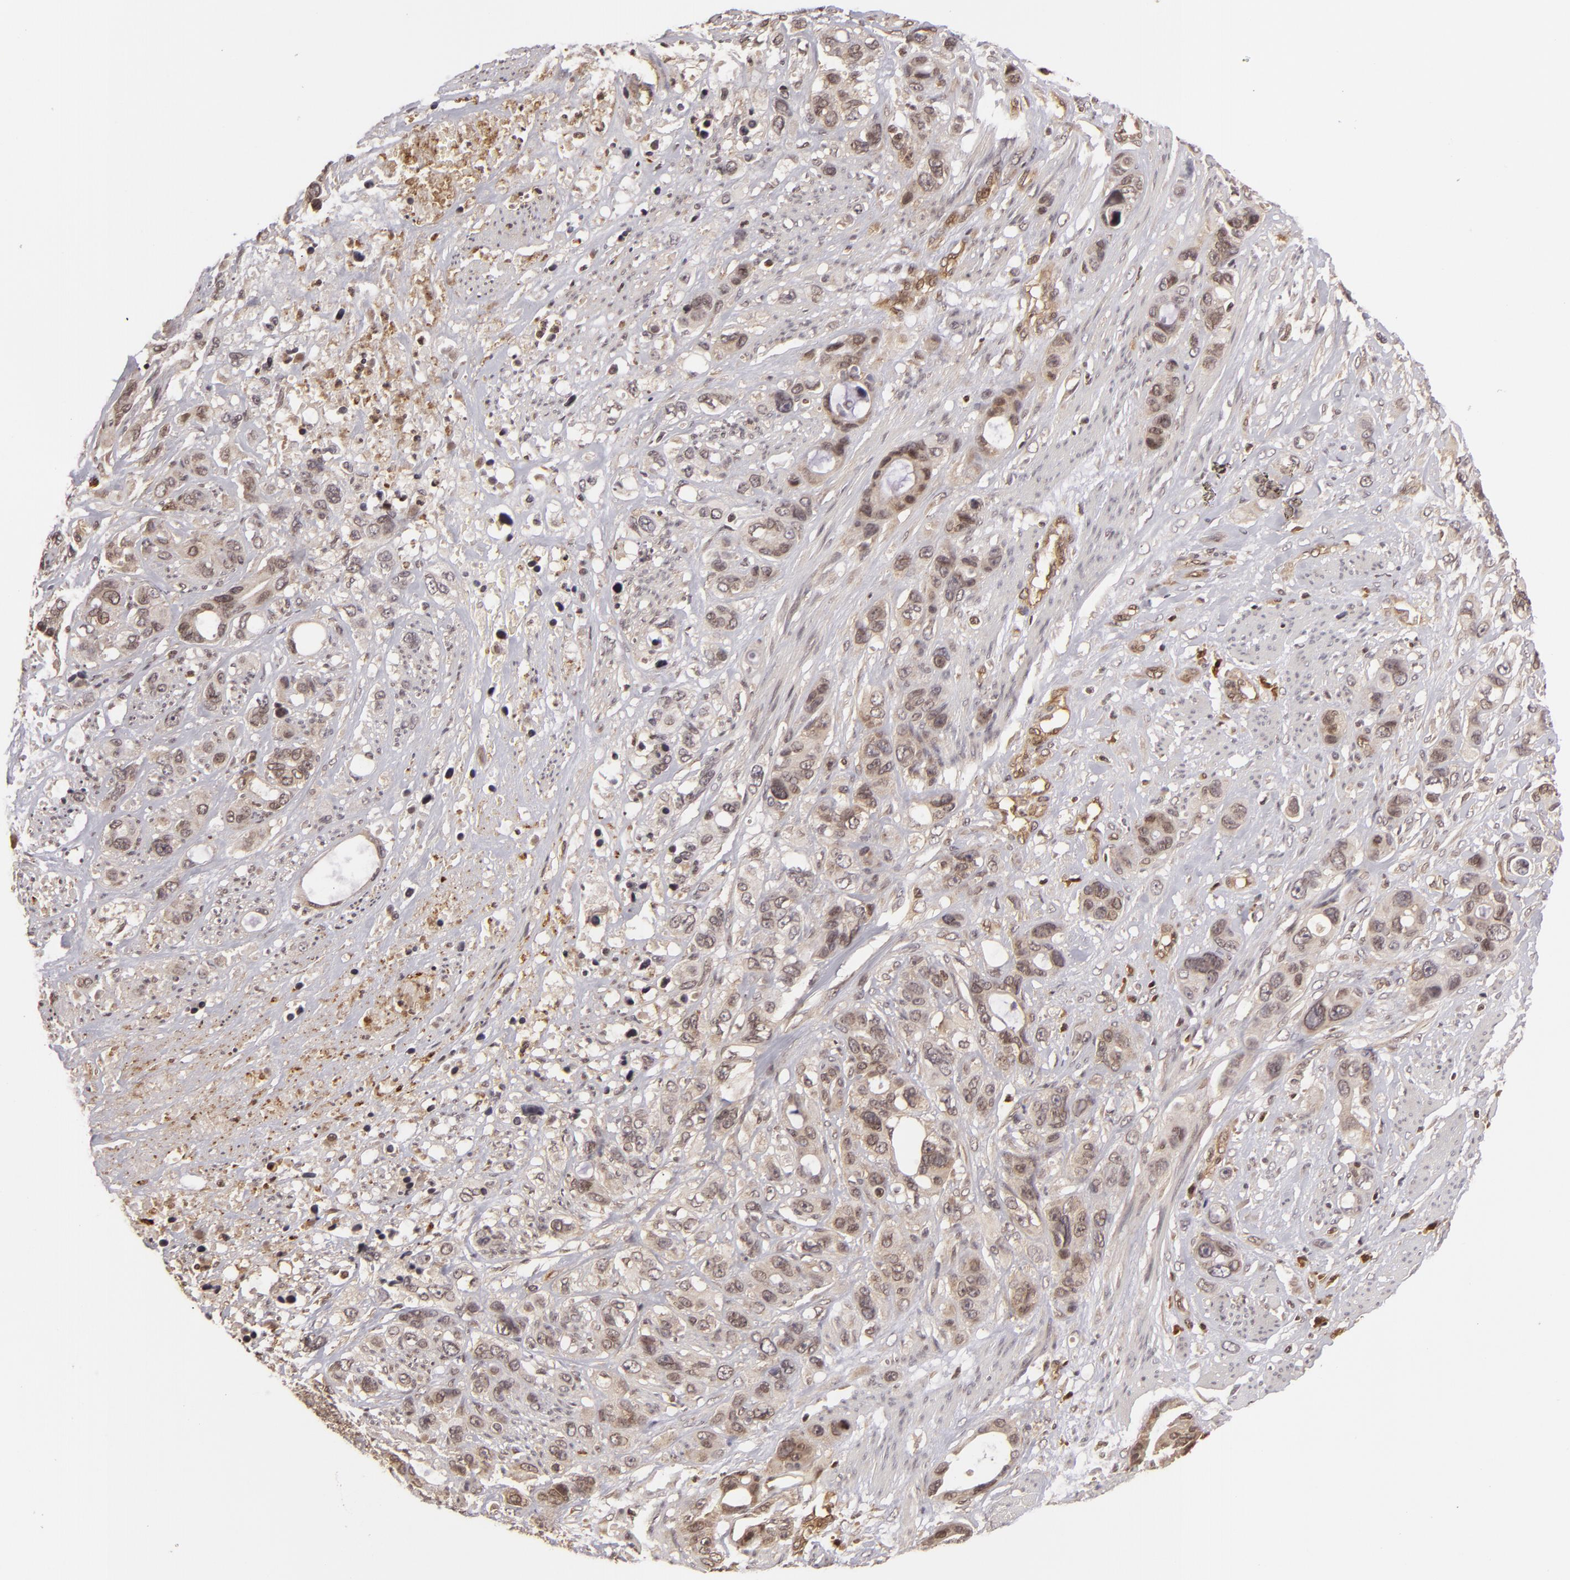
{"staining": {"intensity": "weak", "quantity": ">75%", "location": "cytoplasmic/membranous"}, "tissue": "stomach cancer", "cell_type": "Tumor cells", "image_type": "cancer", "snomed": [{"axis": "morphology", "description": "Adenocarcinoma, NOS"}, {"axis": "topography", "description": "Stomach, upper"}], "caption": "Brown immunohistochemical staining in human stomach cancer reveals weak cytoplasmic/membranous positivity in approximately >75% of tumor cells. (Stains: DAB (3,3'-diaminobenzidine) in brown, nuclei in blue, Microscopy: brightfield microscopy at high magnification).", "gene": "ZBTB33", "patient": {"sex": "male", "age": 47}}